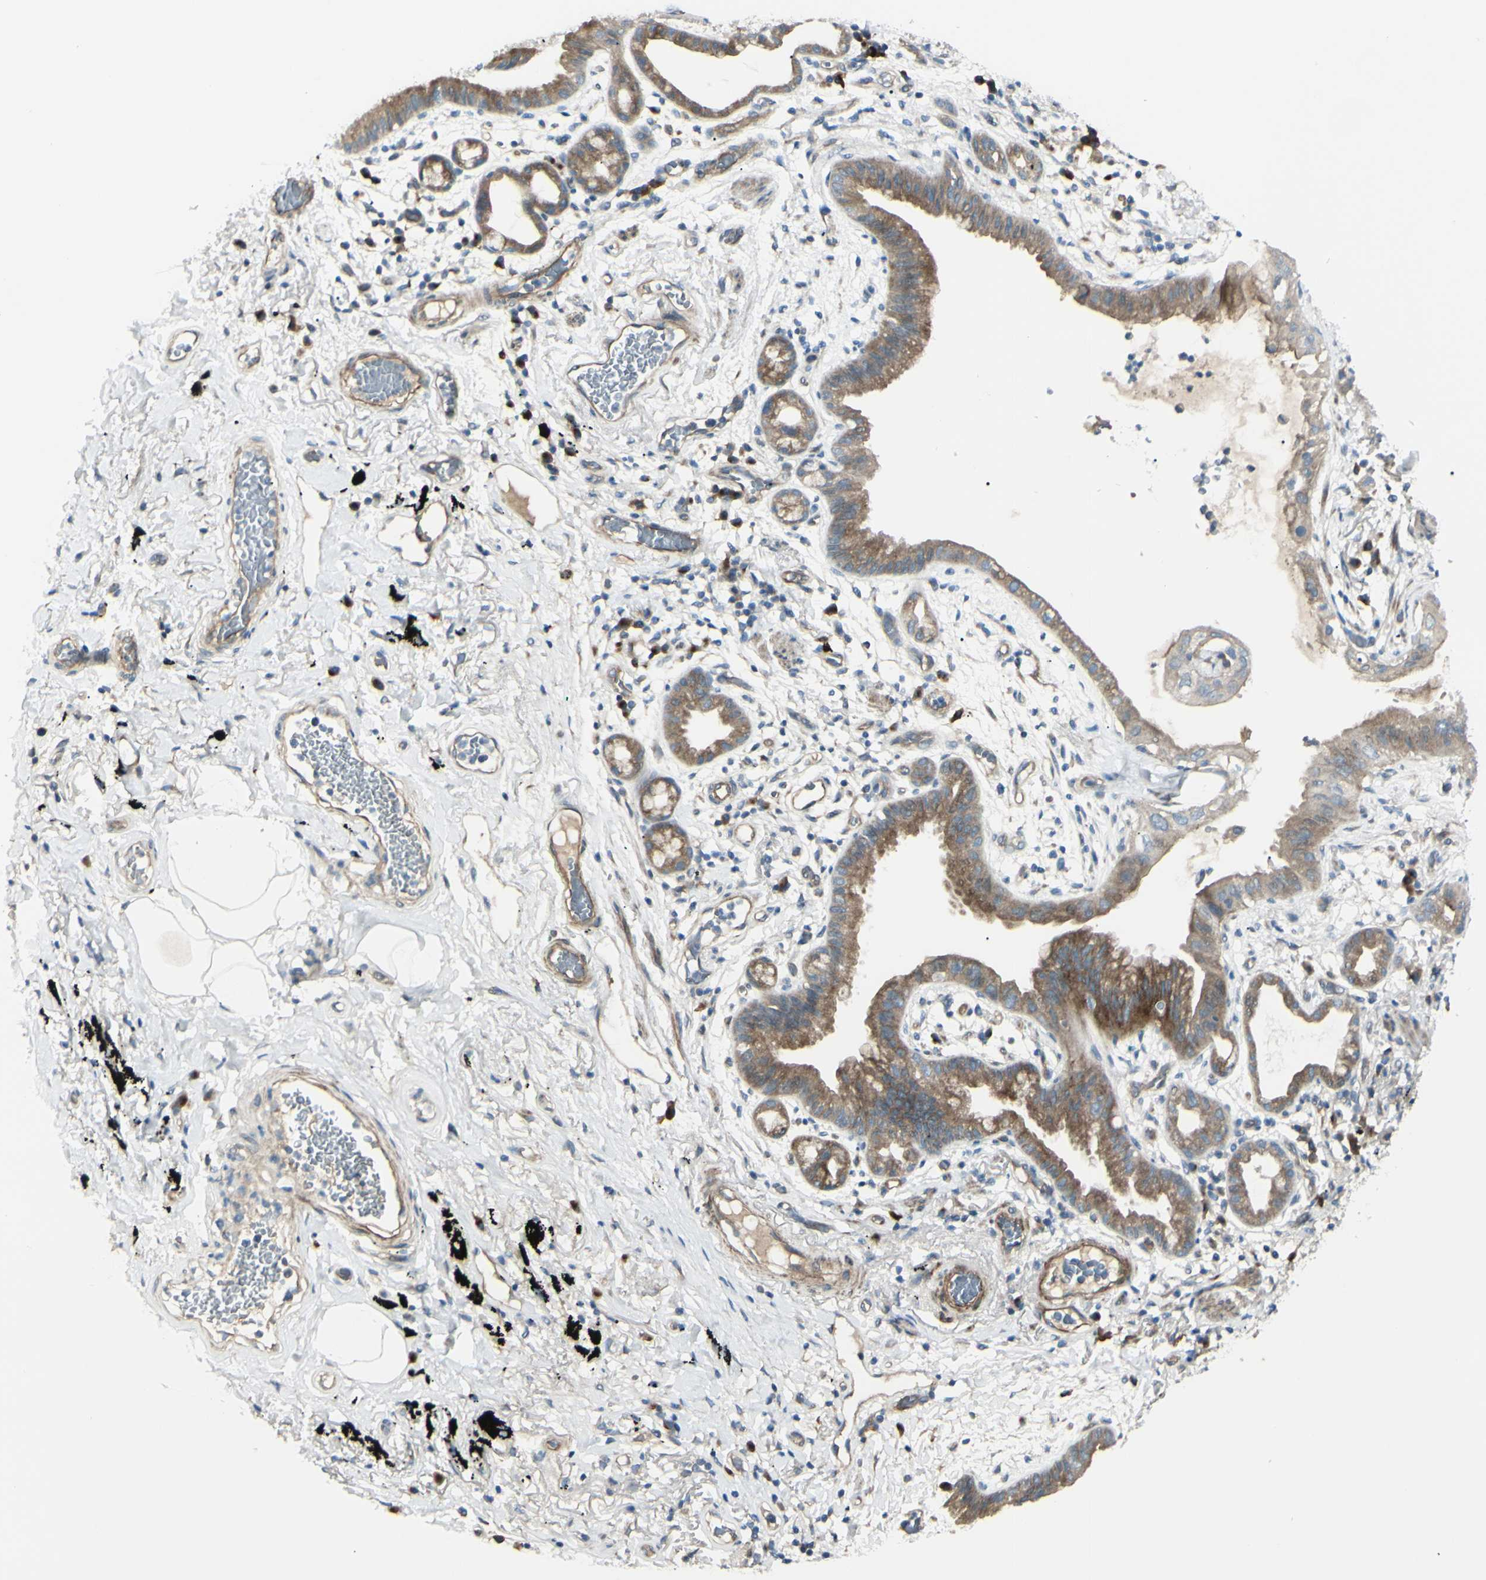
{"staining": {"intensity": "moderate", "quantity": ">75%", "location": "cytoplasmic/membranous"}, "tissue": "lung cancer", "cell_type": "Tumor cells", "image_type": "cancer", "snomed": [{"axis": "morphology", "description": "Adenocarcinoma, NOS"}, {"axis": "topography", "description": "Lung"}], "caption": "Human lung cancer (adenocarcinoma) stained with a protein marker shows moderate staining in tumor cells.", "gene": "LRRK1", "patient": {"sex": "female", "age": 70}}